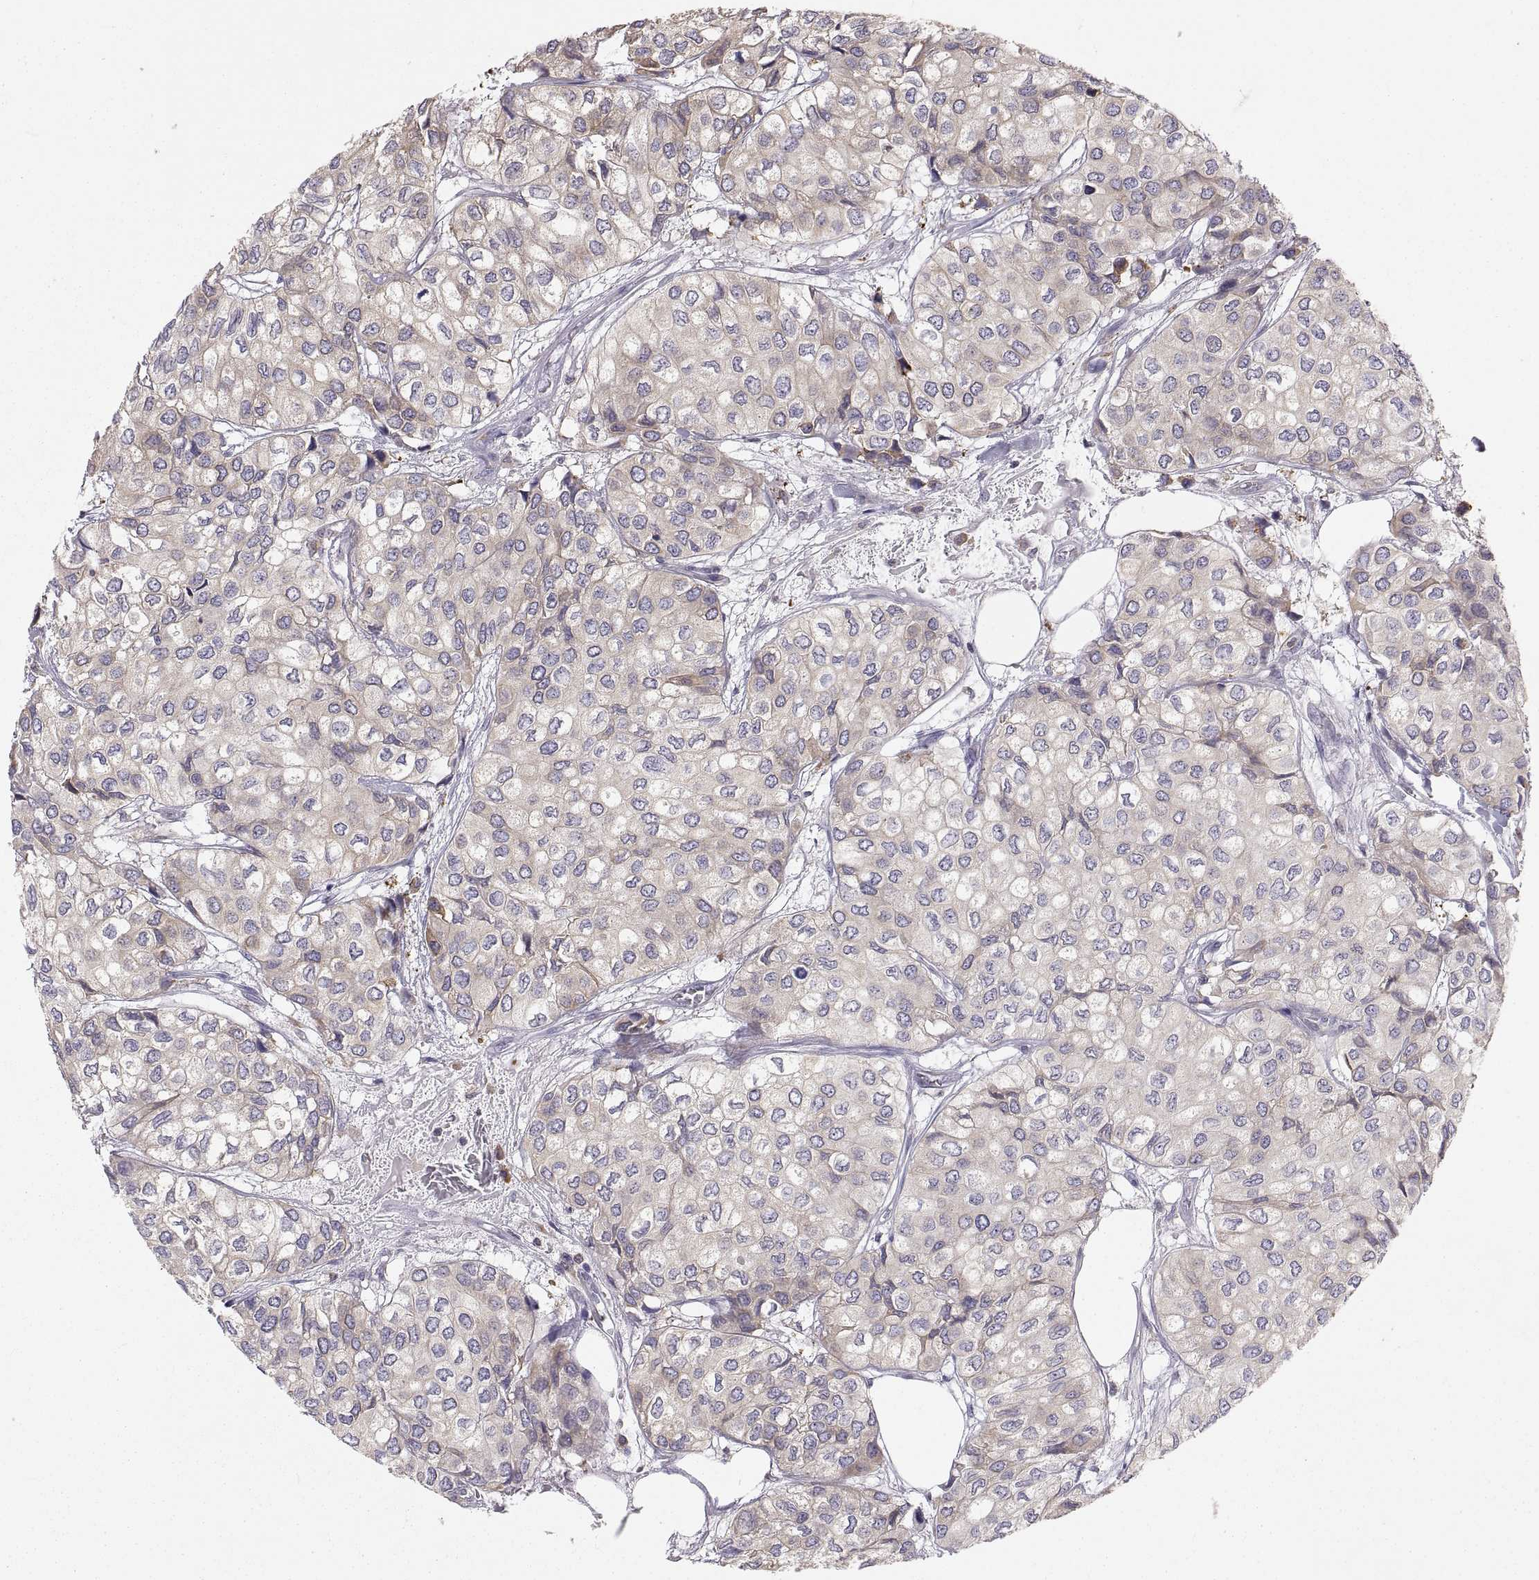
{"staining": {"intensity": "negative", "quantity": "none", "location": "none"}, "tissue": "urothelial cancer", "cell_type": "Tumor cells", "image_type": "cancer", "snomed": [{"axis": "morphology", "description": "Urothelial carcinoma, High grade"}, {"axis": "topography", "description": "Urinary bladder"}], "caption": "High power microscopy micrograph of an IHC image of urothelial cancer, revealing no significant expression in tumor cells.", "gene": "ERO1A", "patient": {"sex": "male", "age": 73}}